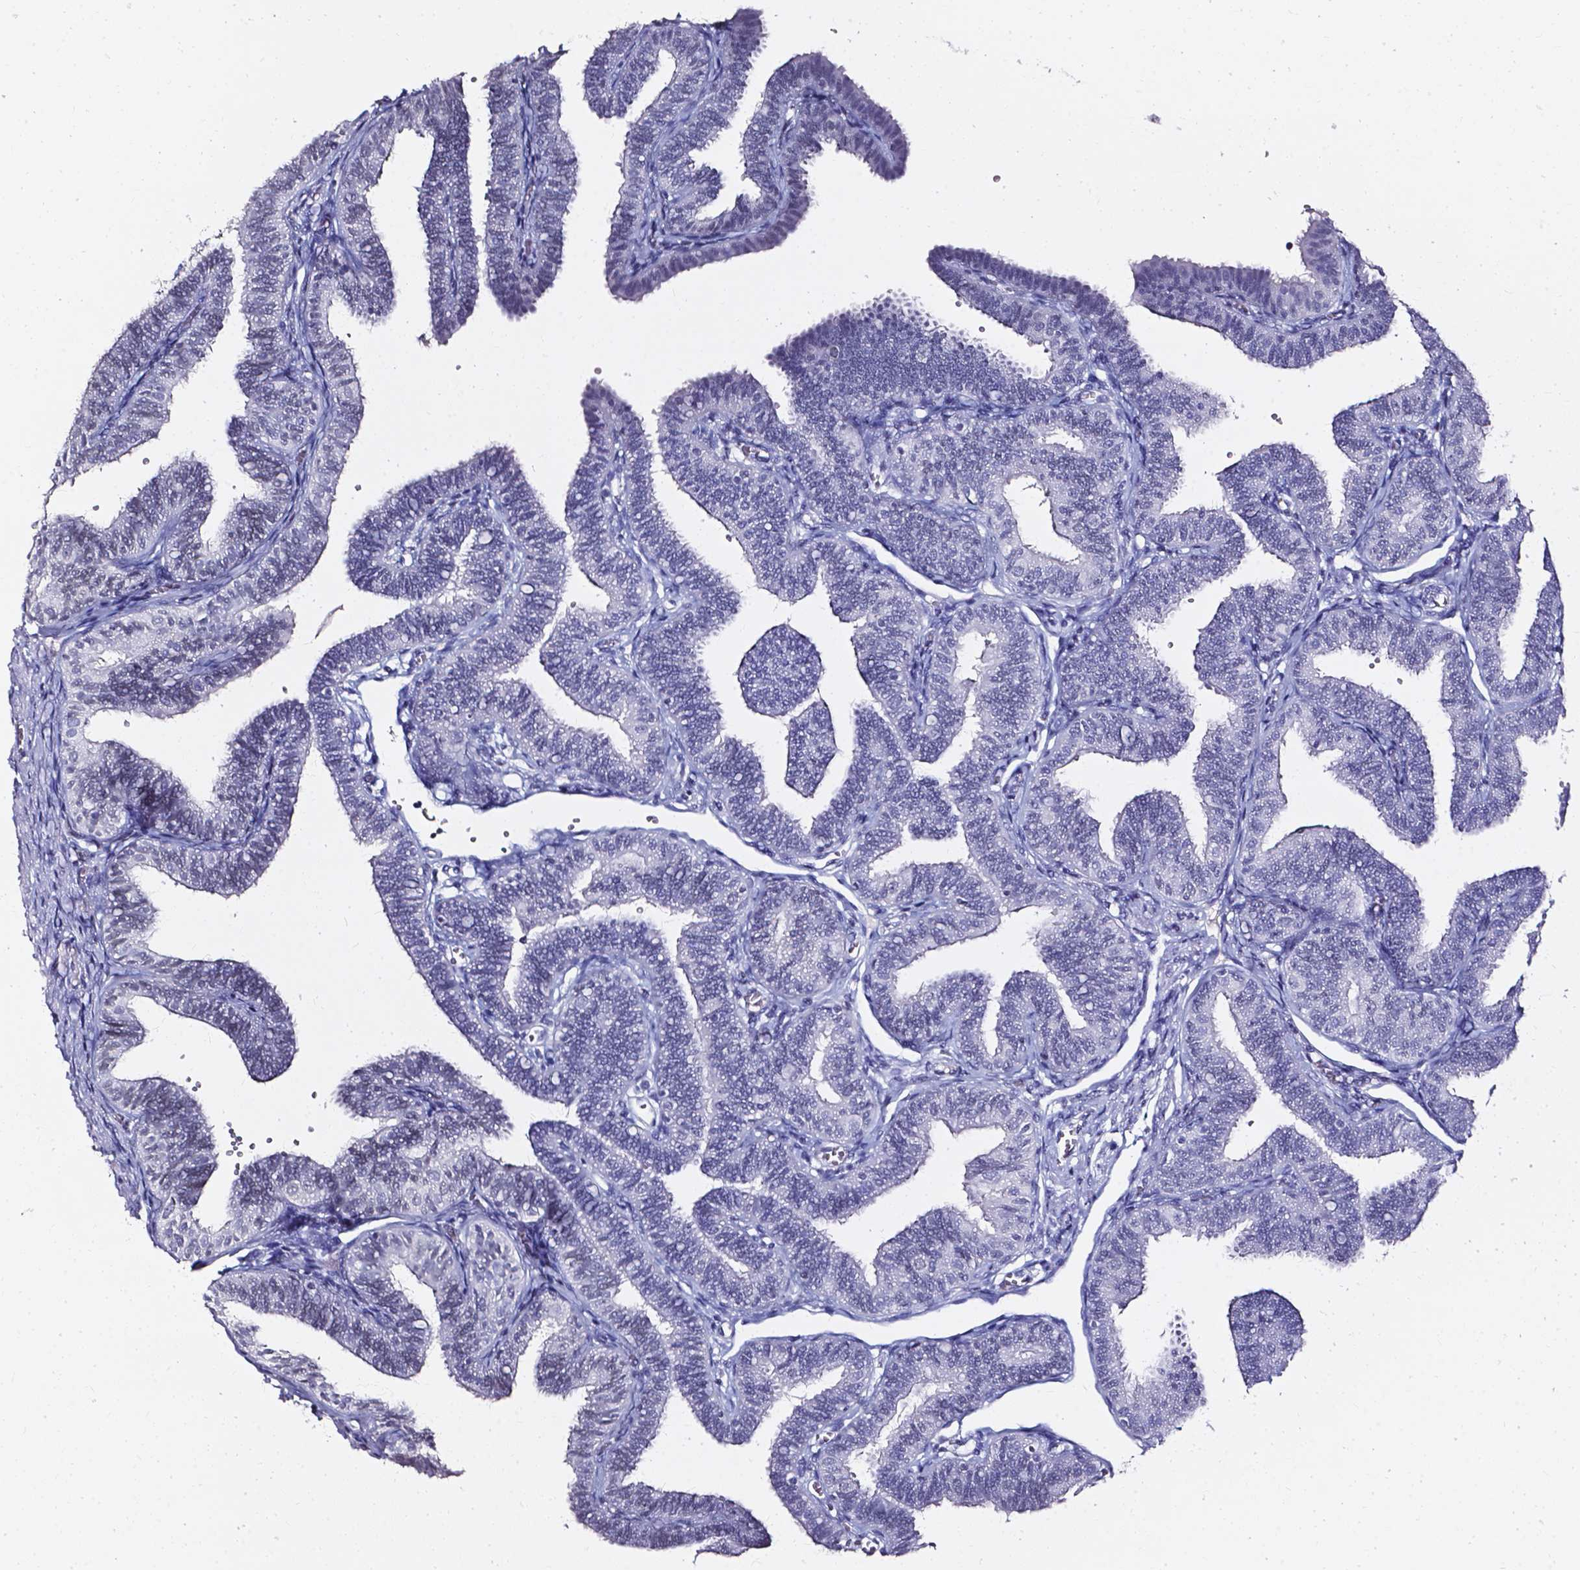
{"staining": {"intensity": "negative", "quantity": "none", "location": "none"}, "tissue": "fallopian tube", "cell_type": "Glandular cells", "image_type": "normal", "snomed": [{"axis": "morphology", "description": "Normal tissue, NOS"}, {"axis": "topography", "description": "Fallopian tube"}], "caption": "An immunohistochemistry micrograph of normal fallopian tube is shown. There is no staining in glandular cells of fallopian tube. (DAB immunohistochemistry visualized using brightfield microscopy, high magnification).", "gene": "AKR1B10", "patient": {"sex": "female", "age": 25}}